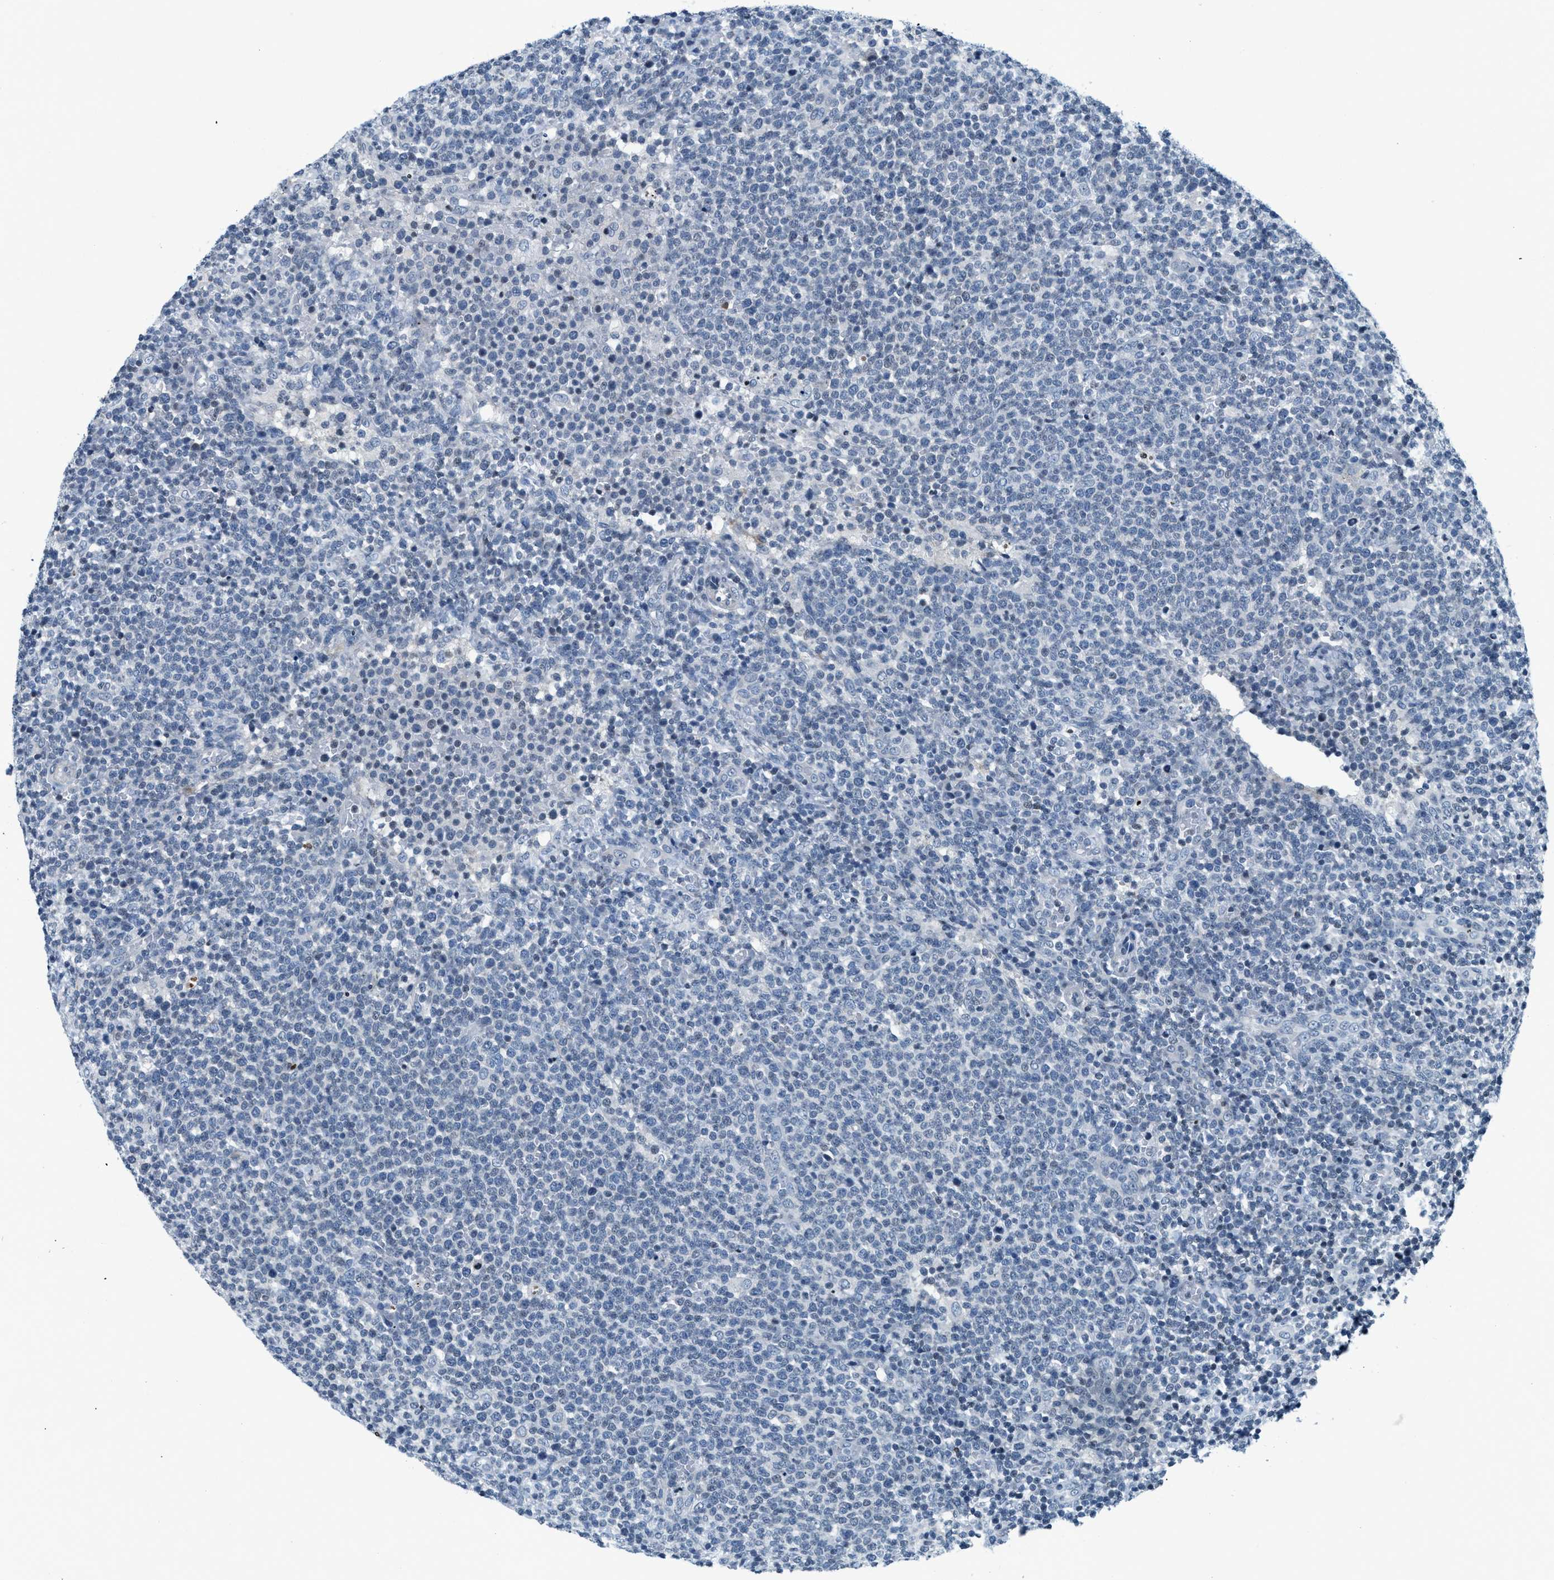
{"staining": {"intensity": "negative", "quantity": "none", "location": "none"}, "tissue": "lymphoma", "cell_type": "Tumor cells", "image_type": "cancer", "snomed": [{"axis": "morphology", "description": "Malignant lymphoma, non-Hodgkin's type, High grade"}, {"axis": "topography", "description": "Lymph node"}], "caption": "This is a micrograph of immunohistochemistry (IHC) staining of lymphoma, which shows no expression in tumor cells. (Brightfield microscopy of DAB IHC at high magnification).", "gene": "UVRAG", "patient": {"sex": "male", "age": 61}}